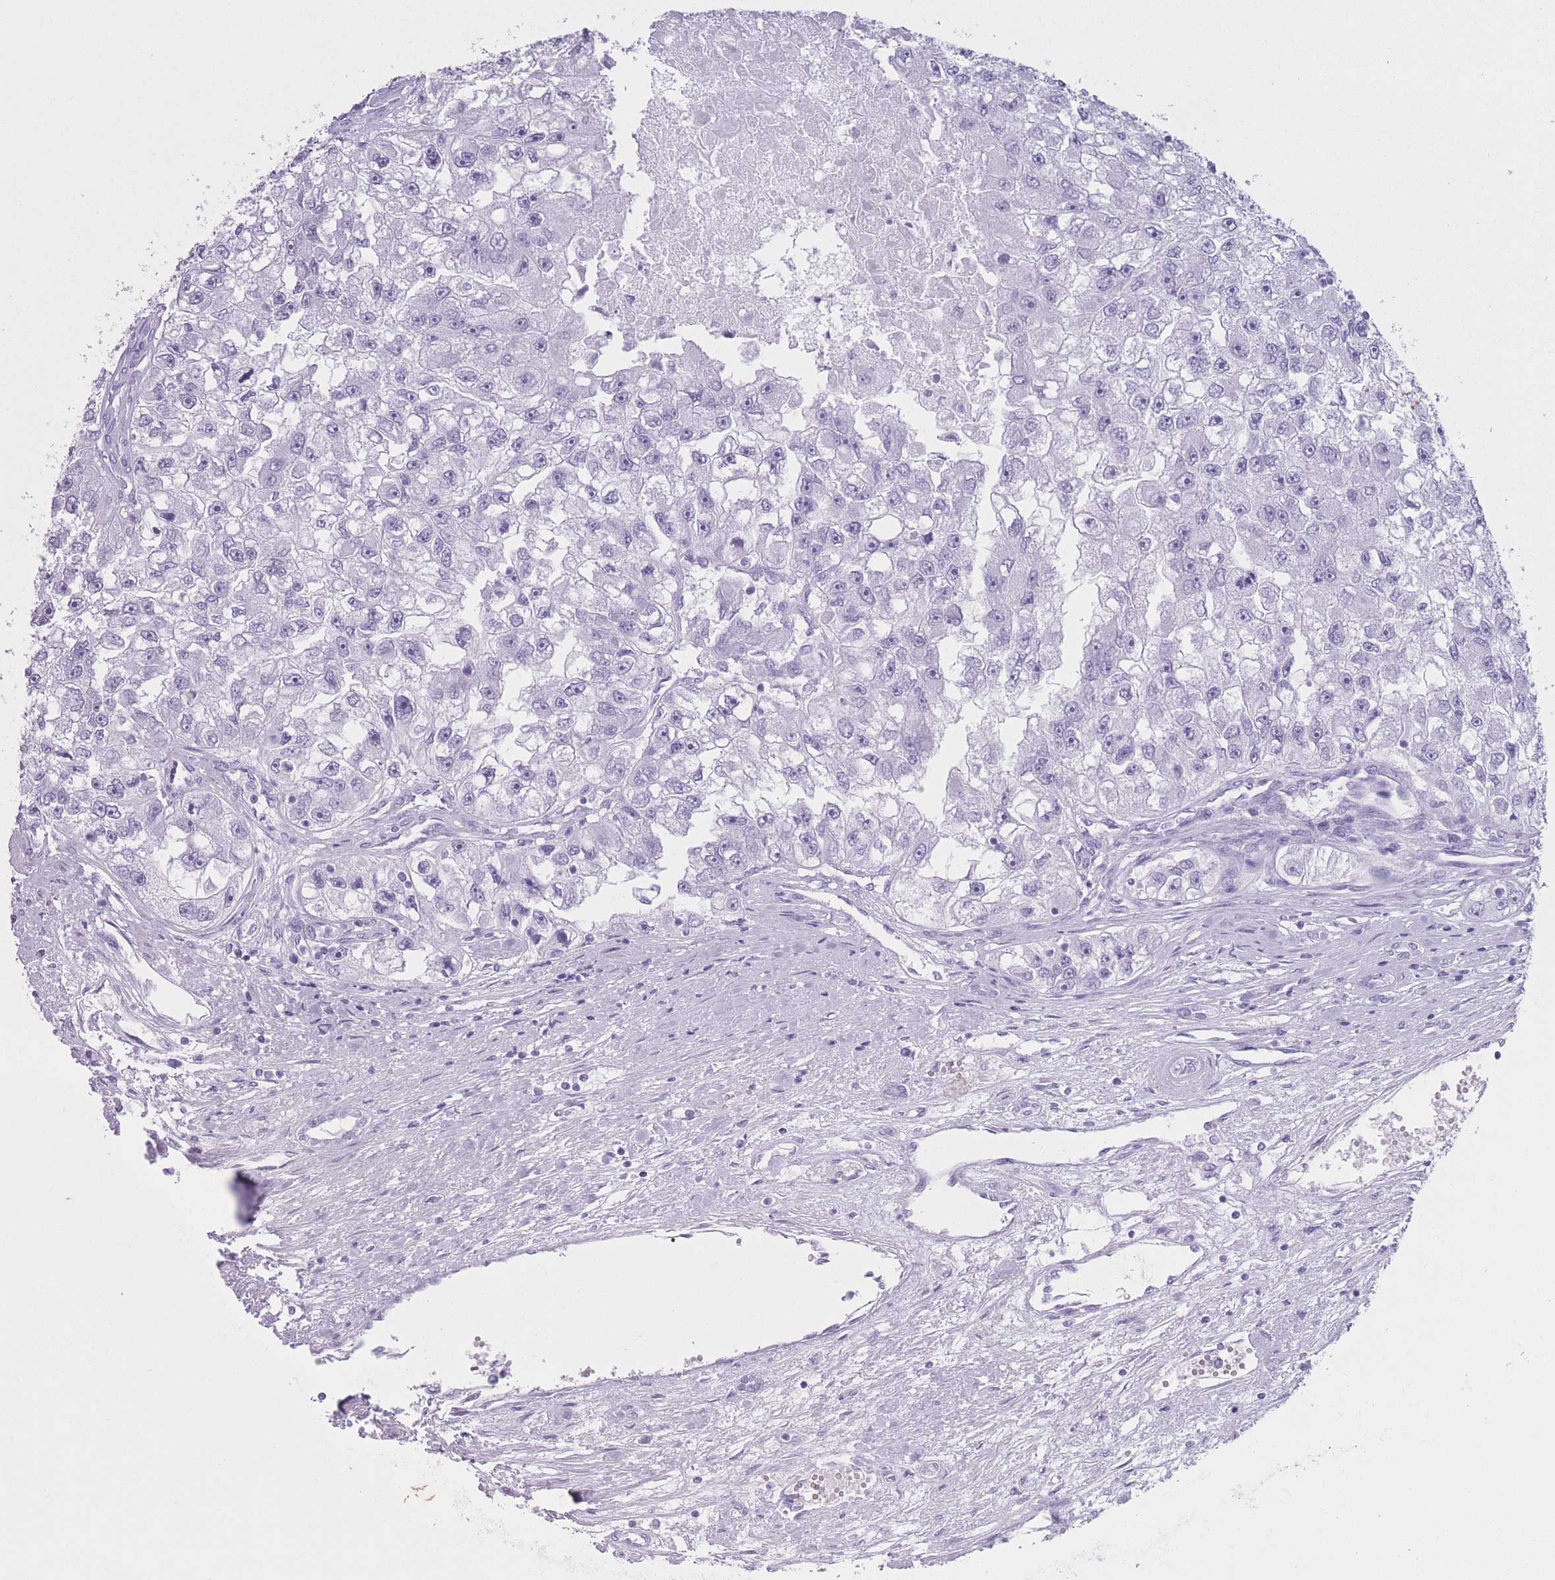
{"staining": {"intensity": "negative", "quantity": "none", "location": "none"}, "tissue": "renal cancer", "cell_type": "Tumor cells", "image_type": "cancer", "snomed": [{"axis": "morphology", "description": "Adenocarcinoma, NOS"}, {"axis": "topography", "description": "Kidney"}], "caption": "An immunohistochemistry (IHC) histopathology image of adenocarcinoma (renal) is shown. There is no staining in tumor cells of adenocarcinoma (renal).", "gene": "OR4F21", "patient": {"sex": "male", "age": 63}}